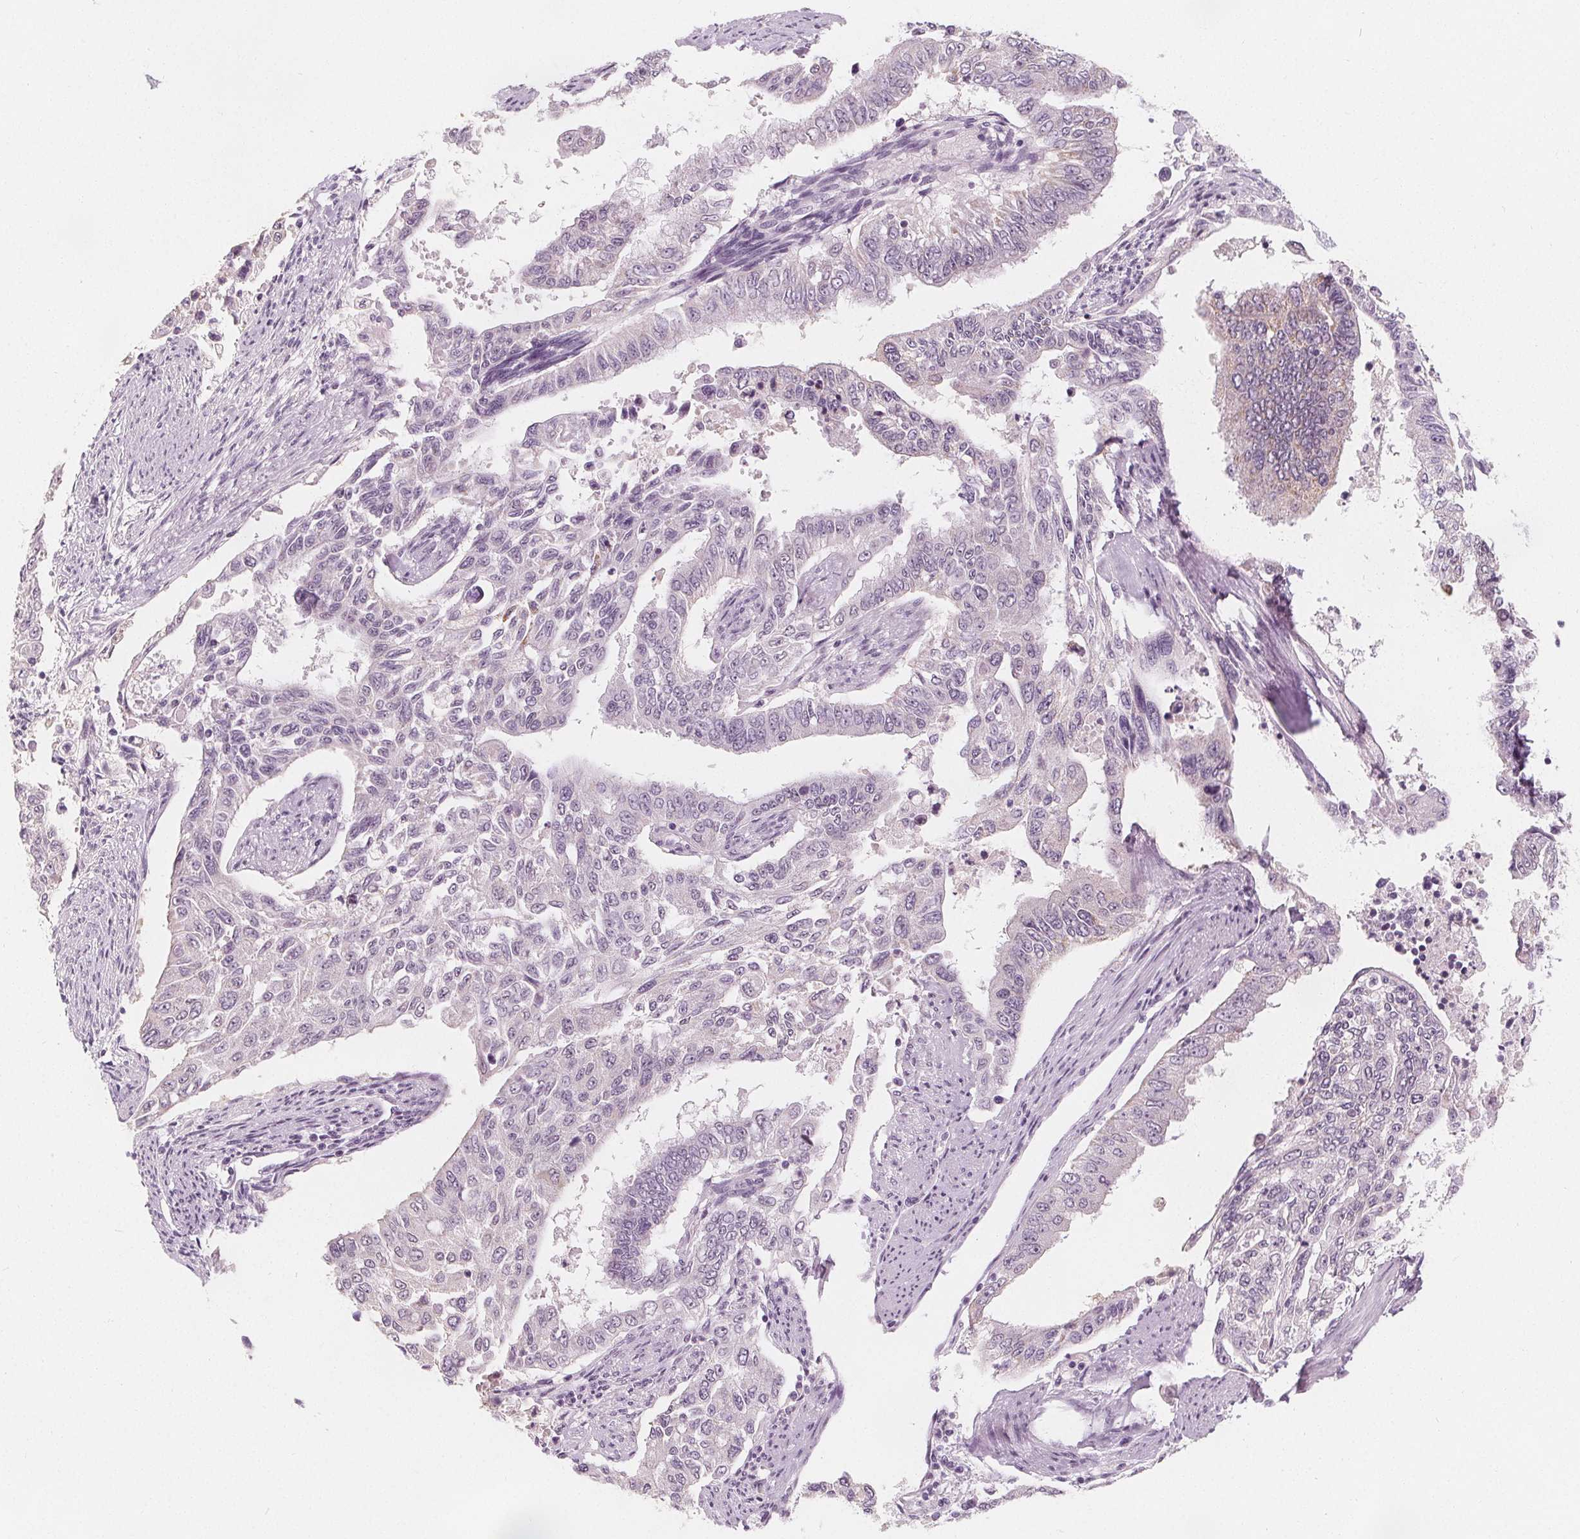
{"staining": {"intensity": "negative", "quantity": "none", "location": "none"}, "tissue": "endometrial cancer", "cell_type": "Tumor cells", "image_type": "cancer", "snomed": [{"axis": "morphology", "description": "Adenocarcinoma, NOS"}, {"axis": "topography", "description": "Uterus"}], "caption": "A micrograph of human endometrial cancer (adenocarcinoma) is negative for staining in tumor cells.", "gene": "DBX2", "patient": {"sex": "female", "age": 59}}